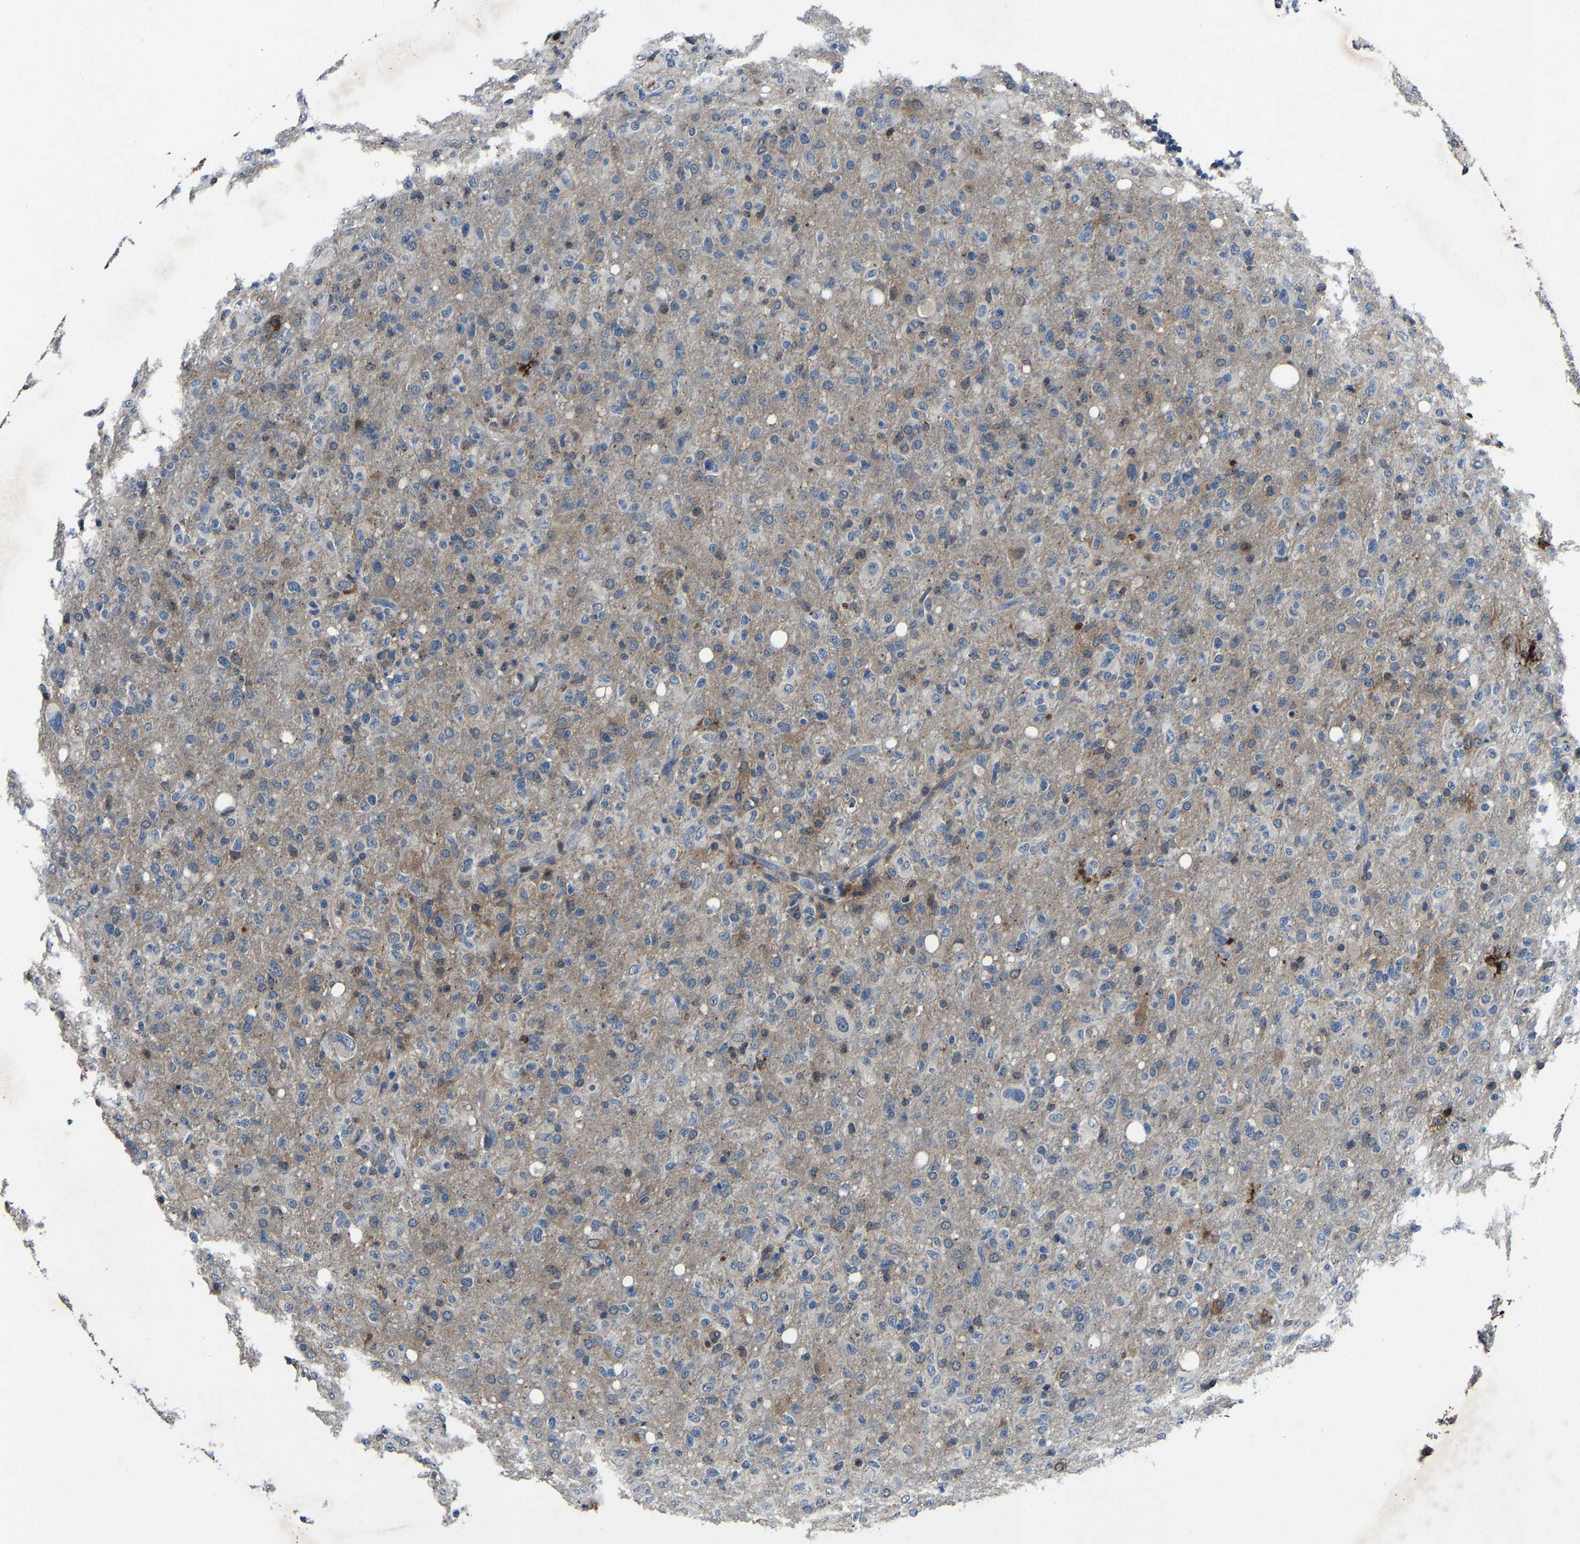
{"staining": {"intensity": "weak", "quantity": "25%-75%", "location": "cytoplasmic/membranous"}, "tissue": "glioma", "cell_type": "Tumor cells", "image_type": "cancer", "snomed": [{"axis": "morphology", "description": "Glioma, malignant, High grade"}, {"axis": "topography", "description": "Brain"}], "caption": "An IHC image of tumor tissue is shown. Protein staining in brown highlights weak cytoplasmic/membranous positivity in malignant glioma (high-grade) within tumor cells.", "gene": "PCNX2", "patient": {"sex": "female", "age": 57}}